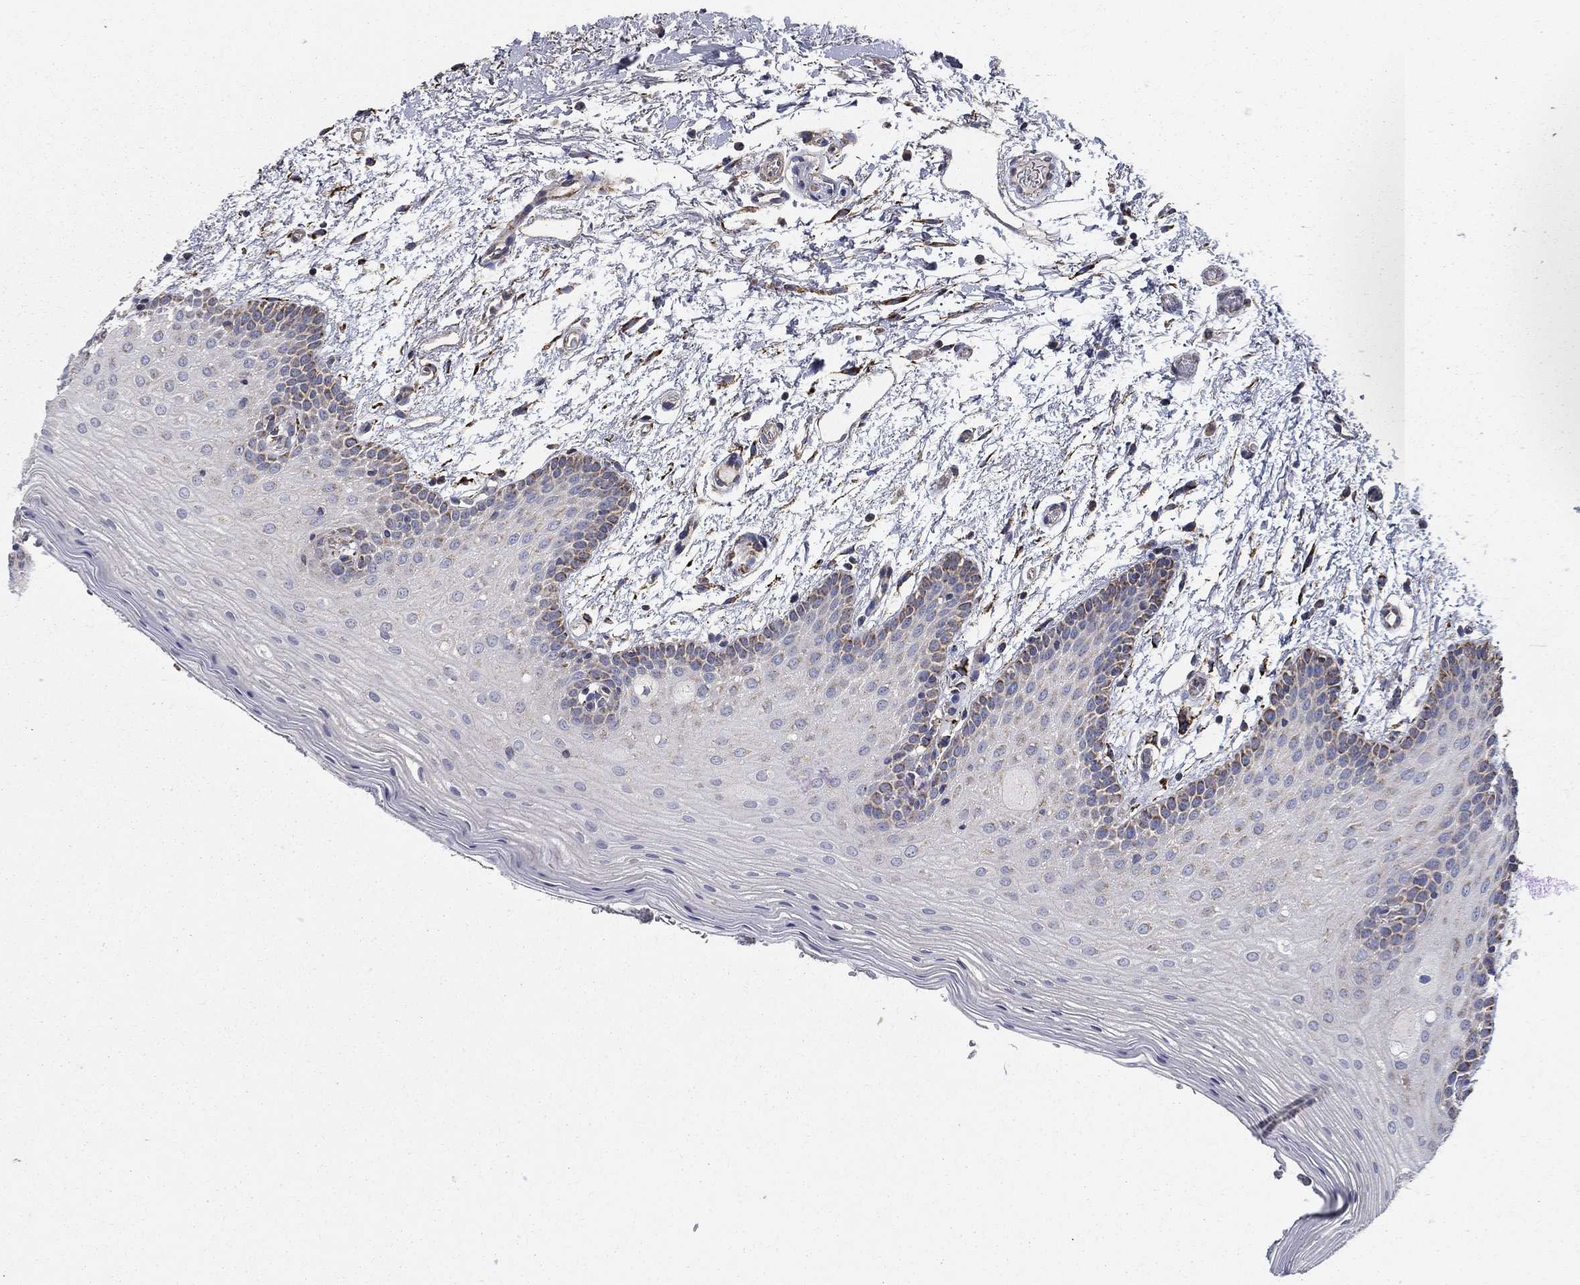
{"staining": {"intensity": "strong", "quantity": "<25%", "location": "cytoplasmic/membranous"}, "tissue": "oral mucosa", "cell_type": "Squamous epithelial cells", "image_type": "normal", "snomed": [{"axis": "morphology", "description": "Normal tissue, NOS"}, {"axis": "topography", "description": "Oral tissue"}, {"axis": "topography", "description": "Tounge, NOS"}], "caption": "Strong cytoplasmic/membranous expression is identified in approximately <25% of squamous epithelial cells in normal oral mucosa. (Stains: DAB (3,3'-diaminobenzidine) in brown, nuclei in blue, Microscopy: brightfield microscopy at high magnification).", "gene": "GCSH", "patient": {"sex": "female", "age": 86}}